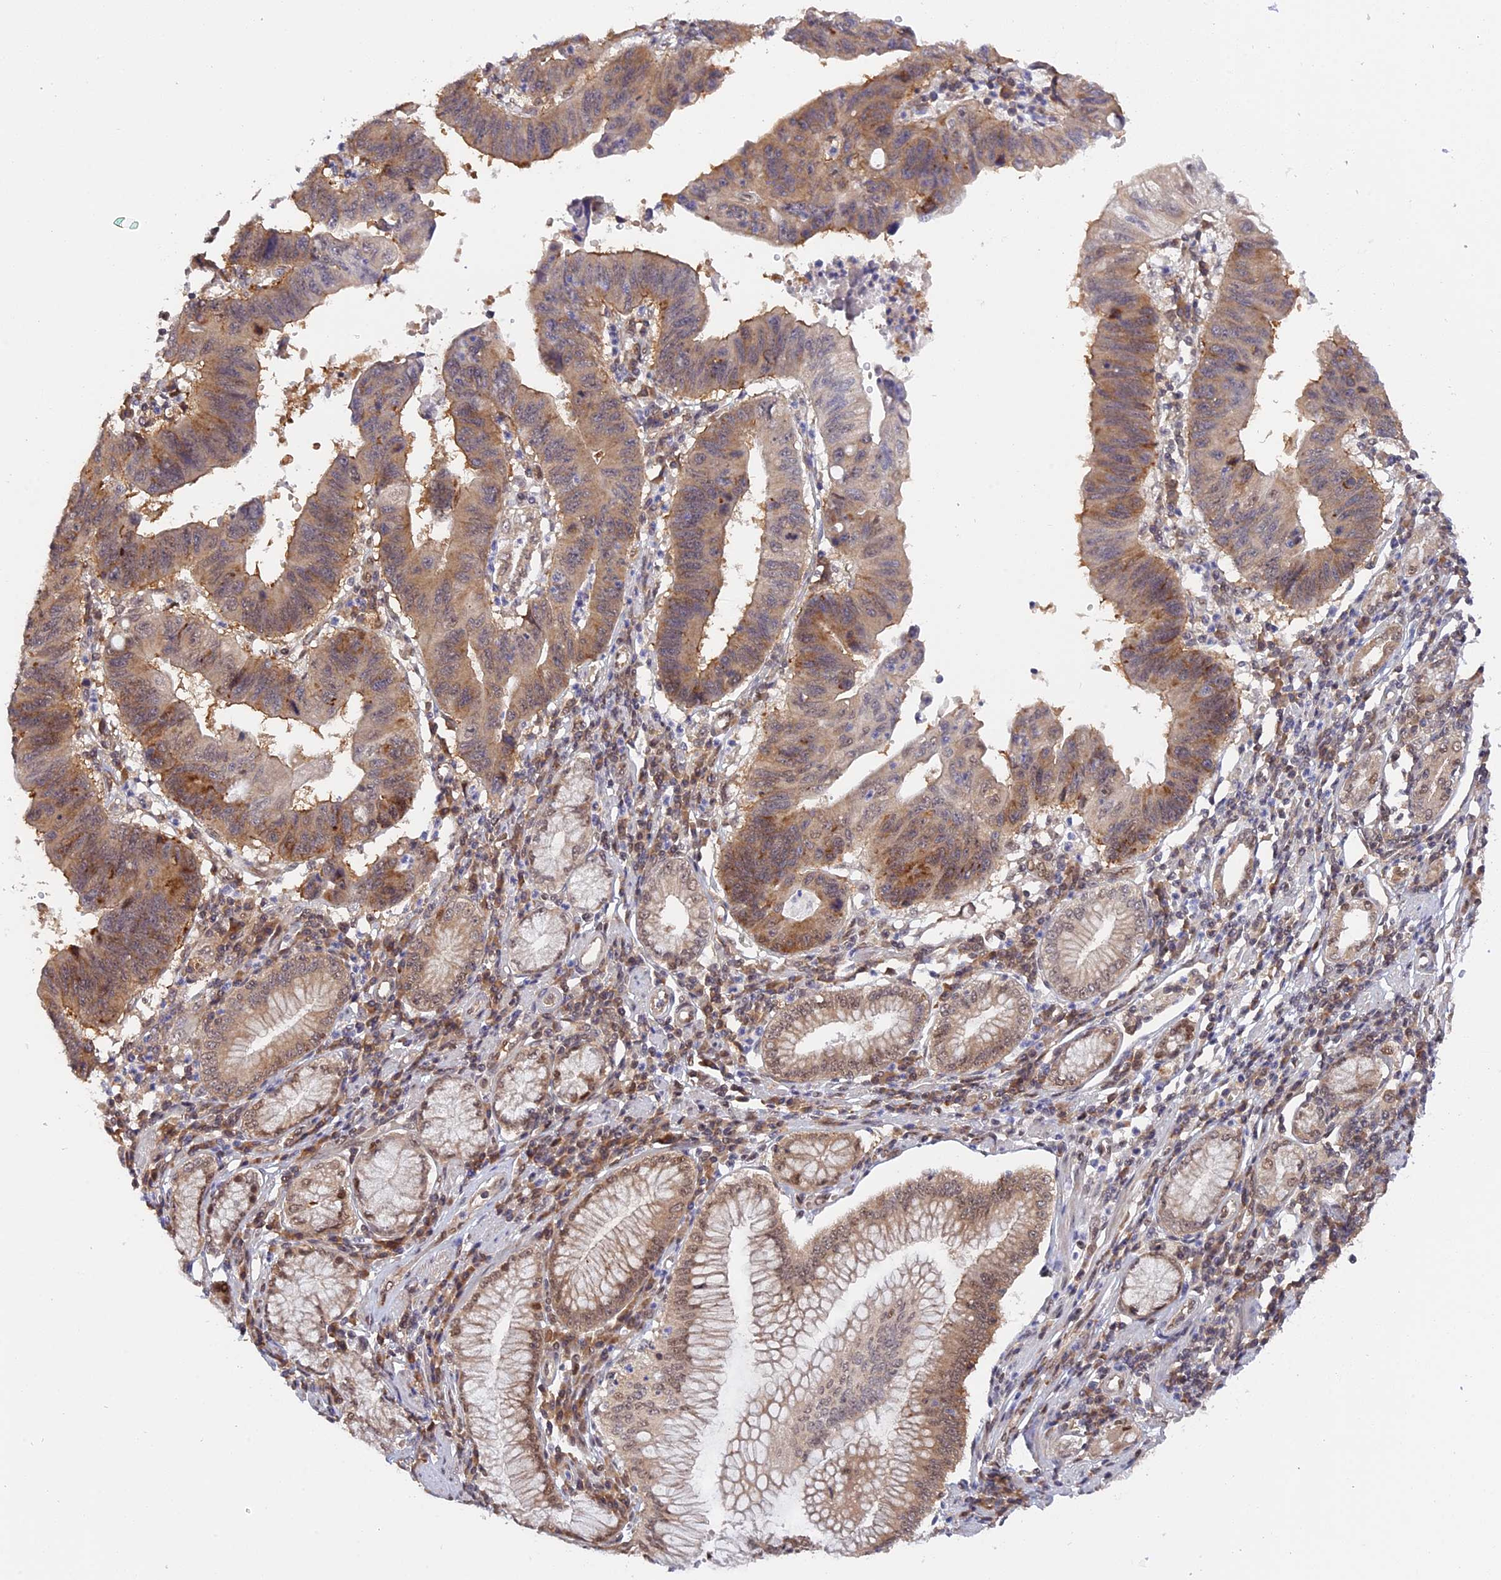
{"staining": {"intensity": "moderate", "quantity": "25%-75%", "location": "cytoplasmic/membranous,nuclear"}, "tissue": "stomach cancer", "cell_type": "Tumor cells", "image_type": "cancer", "snomed": [{"axis": "morphology", "description": "Adenocarcinoma, NOS"}, {"axis": "topography", "description": "Stomach"}], "caption": "Human adenocarcinoma (stomach) stained for a protein (brown) demonstrates moderate cytoplasmic/membranous and nuclear positive staining in approximately 25%-75% of tumor cells.", "gene": "ZNF428", "patient": {"sex": "male", "age": 59}}